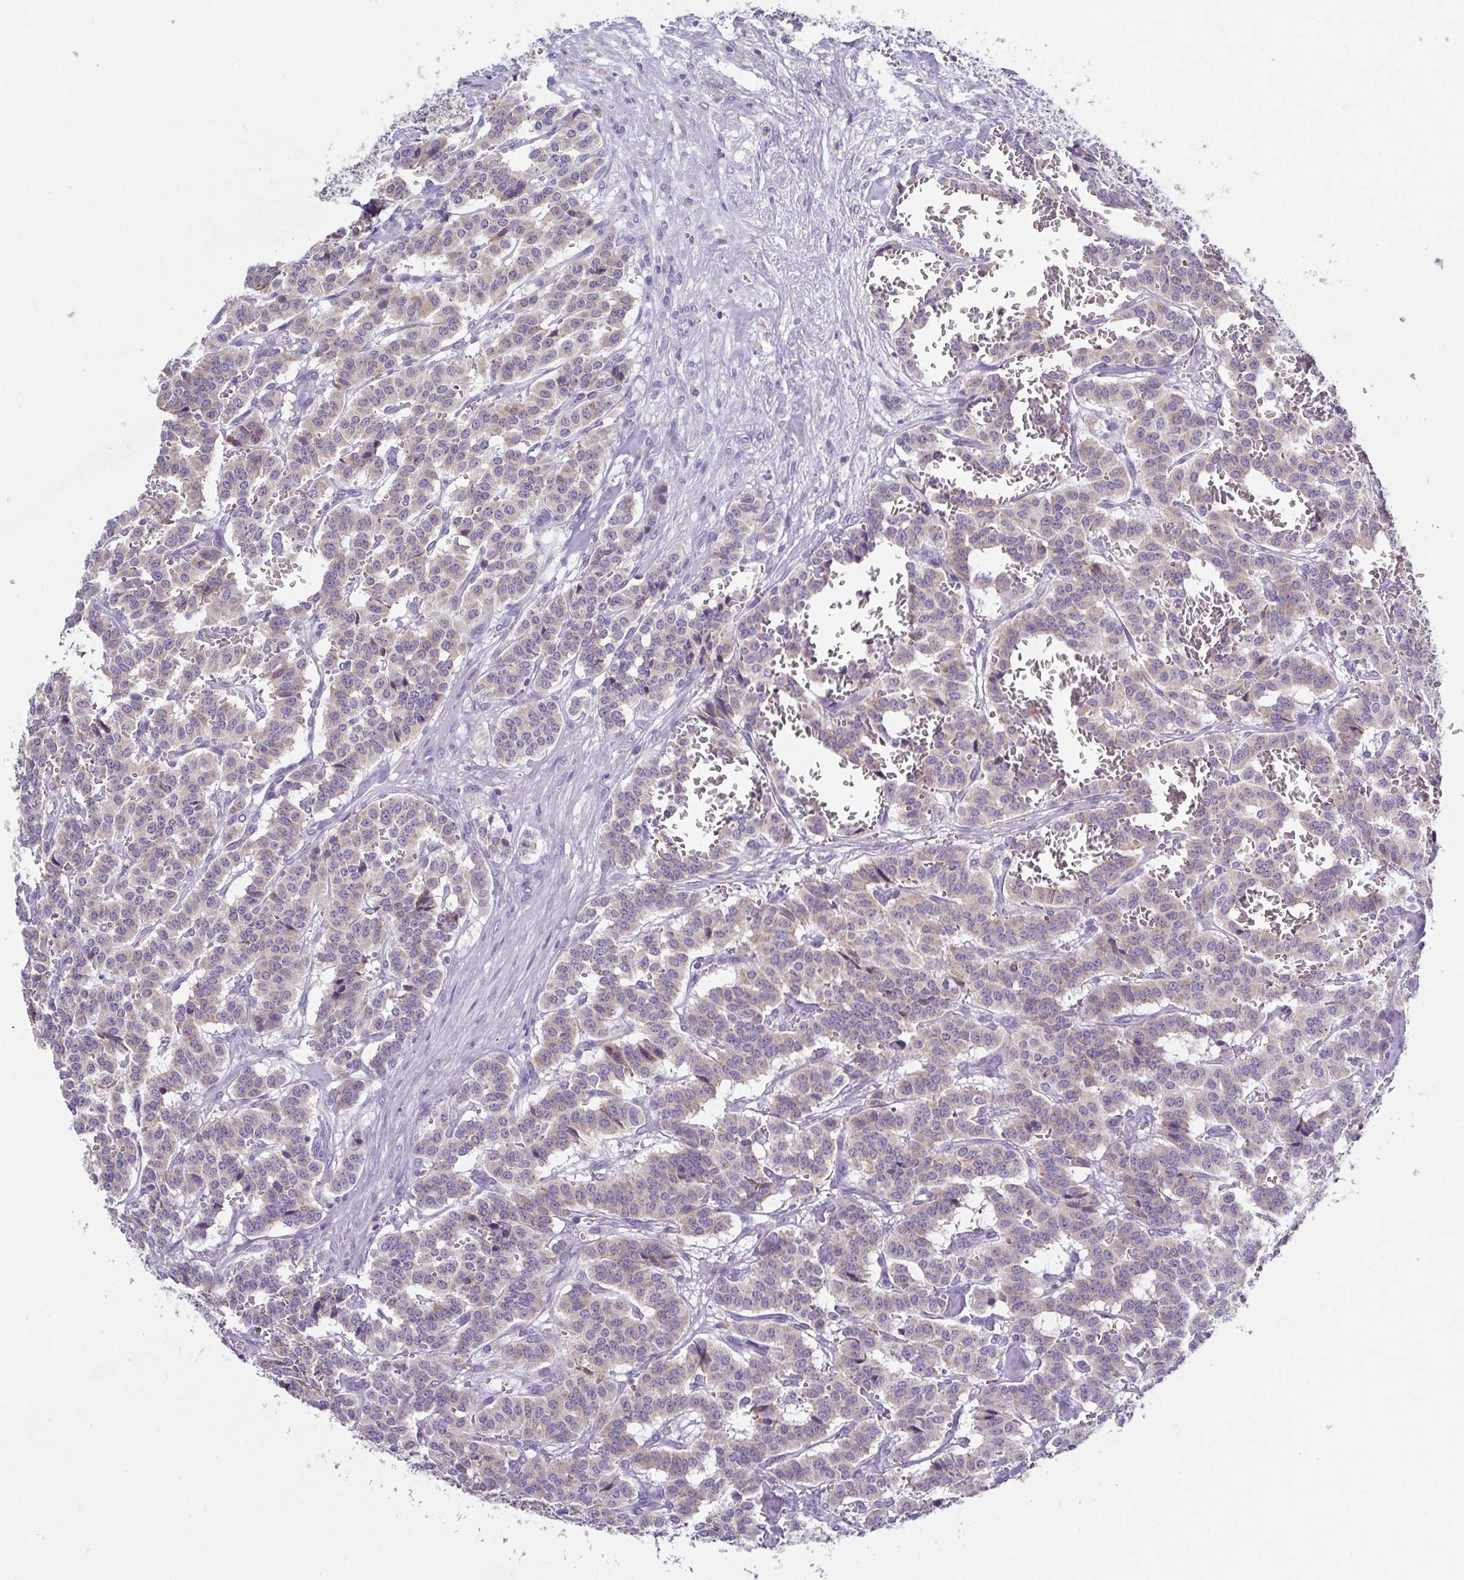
{"staining": {"intensity": "weak", "quantity": "25%-75%", "location": "cytoplasmic/membranous"}, "tissue": "carcinoid", "cell_type": "Tumor cells", "image_type": "cancer", "snomed": [{"axis": "morphology", "description": "Normal tissue, NOS"}, {"axis": "morphology", "description": "Carcinoid, malignant, NOS"}, {"axis": "topography", "description": "Lung"}], "caption": "Malignant carcinoid tissue demonstrates weak cytoplasmic/membranous positivity in approximately 25%-75% of tumor cells The staining is performed using DAB brown chromogen to label protein expression. The nuclei are counter-stained blue using hematoxylin.", "gene": "RDH11", "patient": {"sex": "female", "age": 46}}